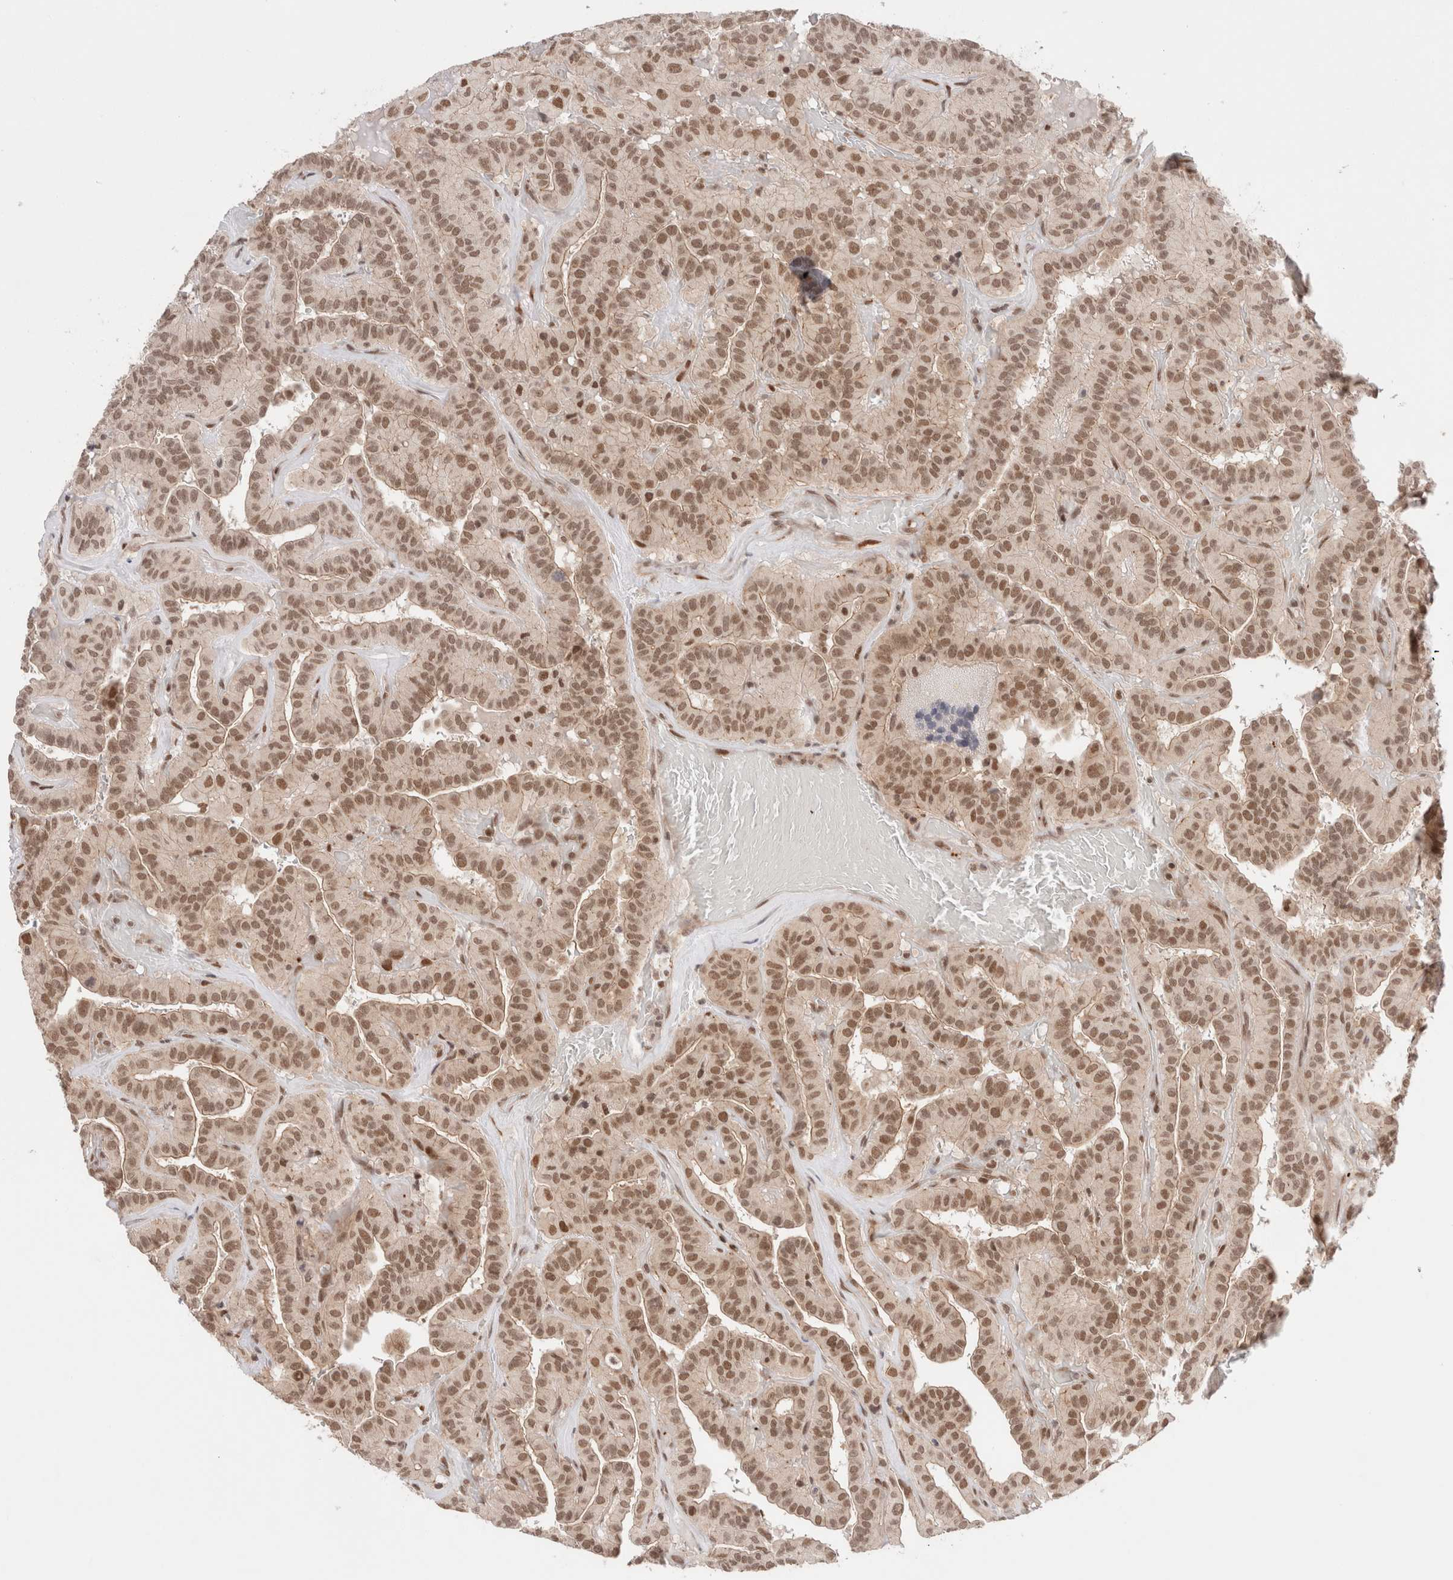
{"staining": {"intensity": "moderate", "quantity": ">75%", "location": "nuclear"}, "tissue": "thyroid cancer", "cell_type": "Tumor cells", "image_type": "cancer", "snomed": [{"axis": "morphology", "description": "Papillary adenocarcinoma, NOS"}, {"axis": "topography", "description": "Thyroid gland"}], "caption": "Thyroid cancer stained with a brown dye demonstrates moderate nuclear positive expression in approximately >75% of tumor cells.", "gene": "GATAD2A", "patient": {"sex": "male", "age": 77}}